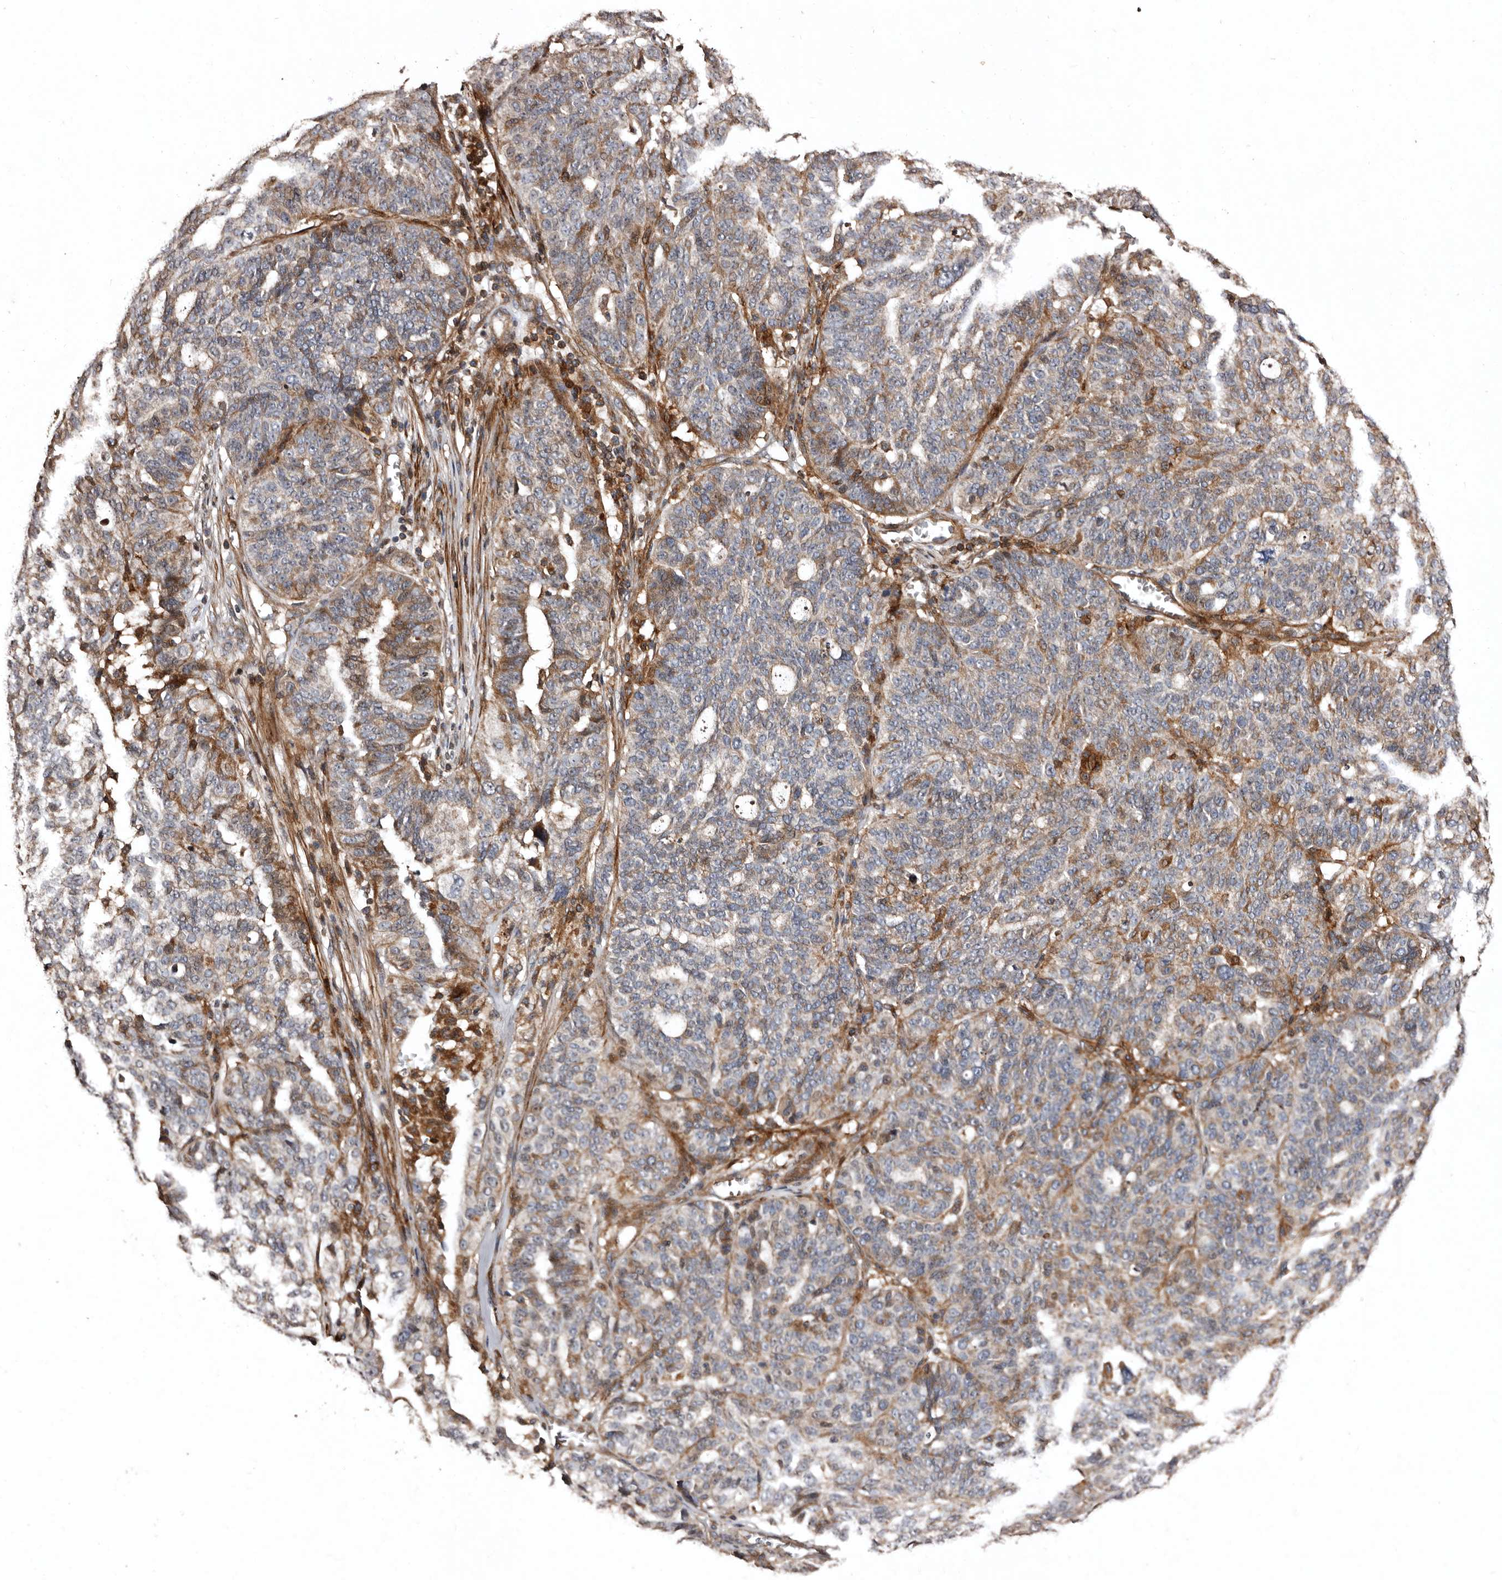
{"staining": {"intensity": "moderate", "quantity": "<25%", "location": "cytoplasmic/membranous"}, "tissue": "ovarian cancer", "cell_type": "Tumor cells", "image_type": "cancer", "snomed": [{"axis": "morphology", "description": "Cystadenocarcinoma, serous, NOS"}, {"axis": "topography", "description": "Ovary"}], "caption": "IHC of ovarian cancer reveals low levels of moderate cytoplasmic/membranous positivity in about <25% of tumor cells.", "gene": "PRKD3", "patient": {"sex": "female", "age": 59}}